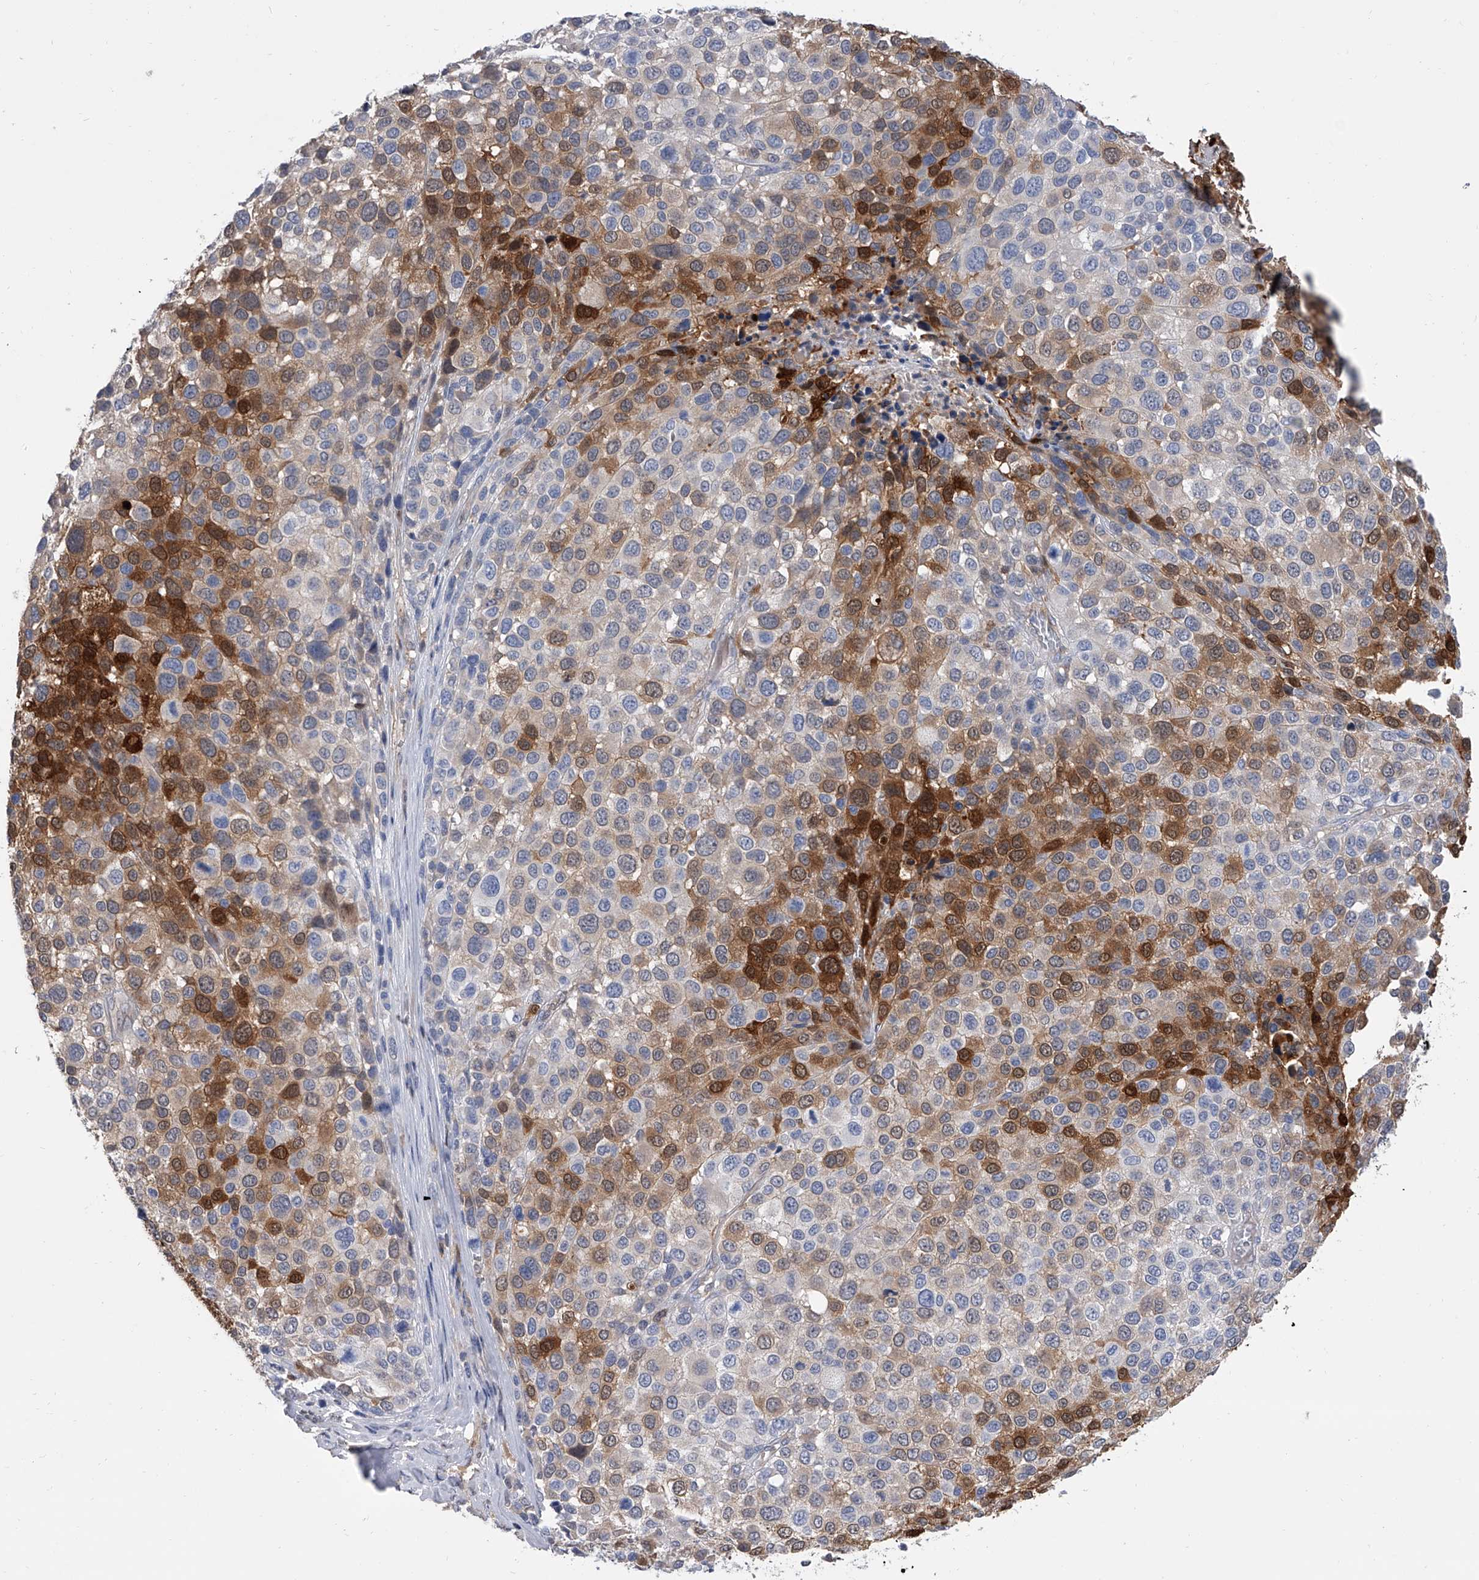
{"staining": {"intensity": "moderate", "quantity": "25%-75%", "location": "cytoplasmic/membranous,nuclear"}, "tissue": "melanoma", "cell_type": "Tumor cells", "image_type": "cancer", "snomed": [{"axis": "morphology", "description": "Malignant melanoma, NOS"}, {"axis": "topography", "description": "Skin of trunk"}], "caption": "DAB (3,3'-diaminobenzidine) immunohistochemical staining of human malignant melanoma demonstrates moderate cytoplasmic/membranous and nuclear protein expression in approximately 25%-75% of tumor cells.", "gene": "SERPINB9", "patient": {"sex": "male", "age": 71}}